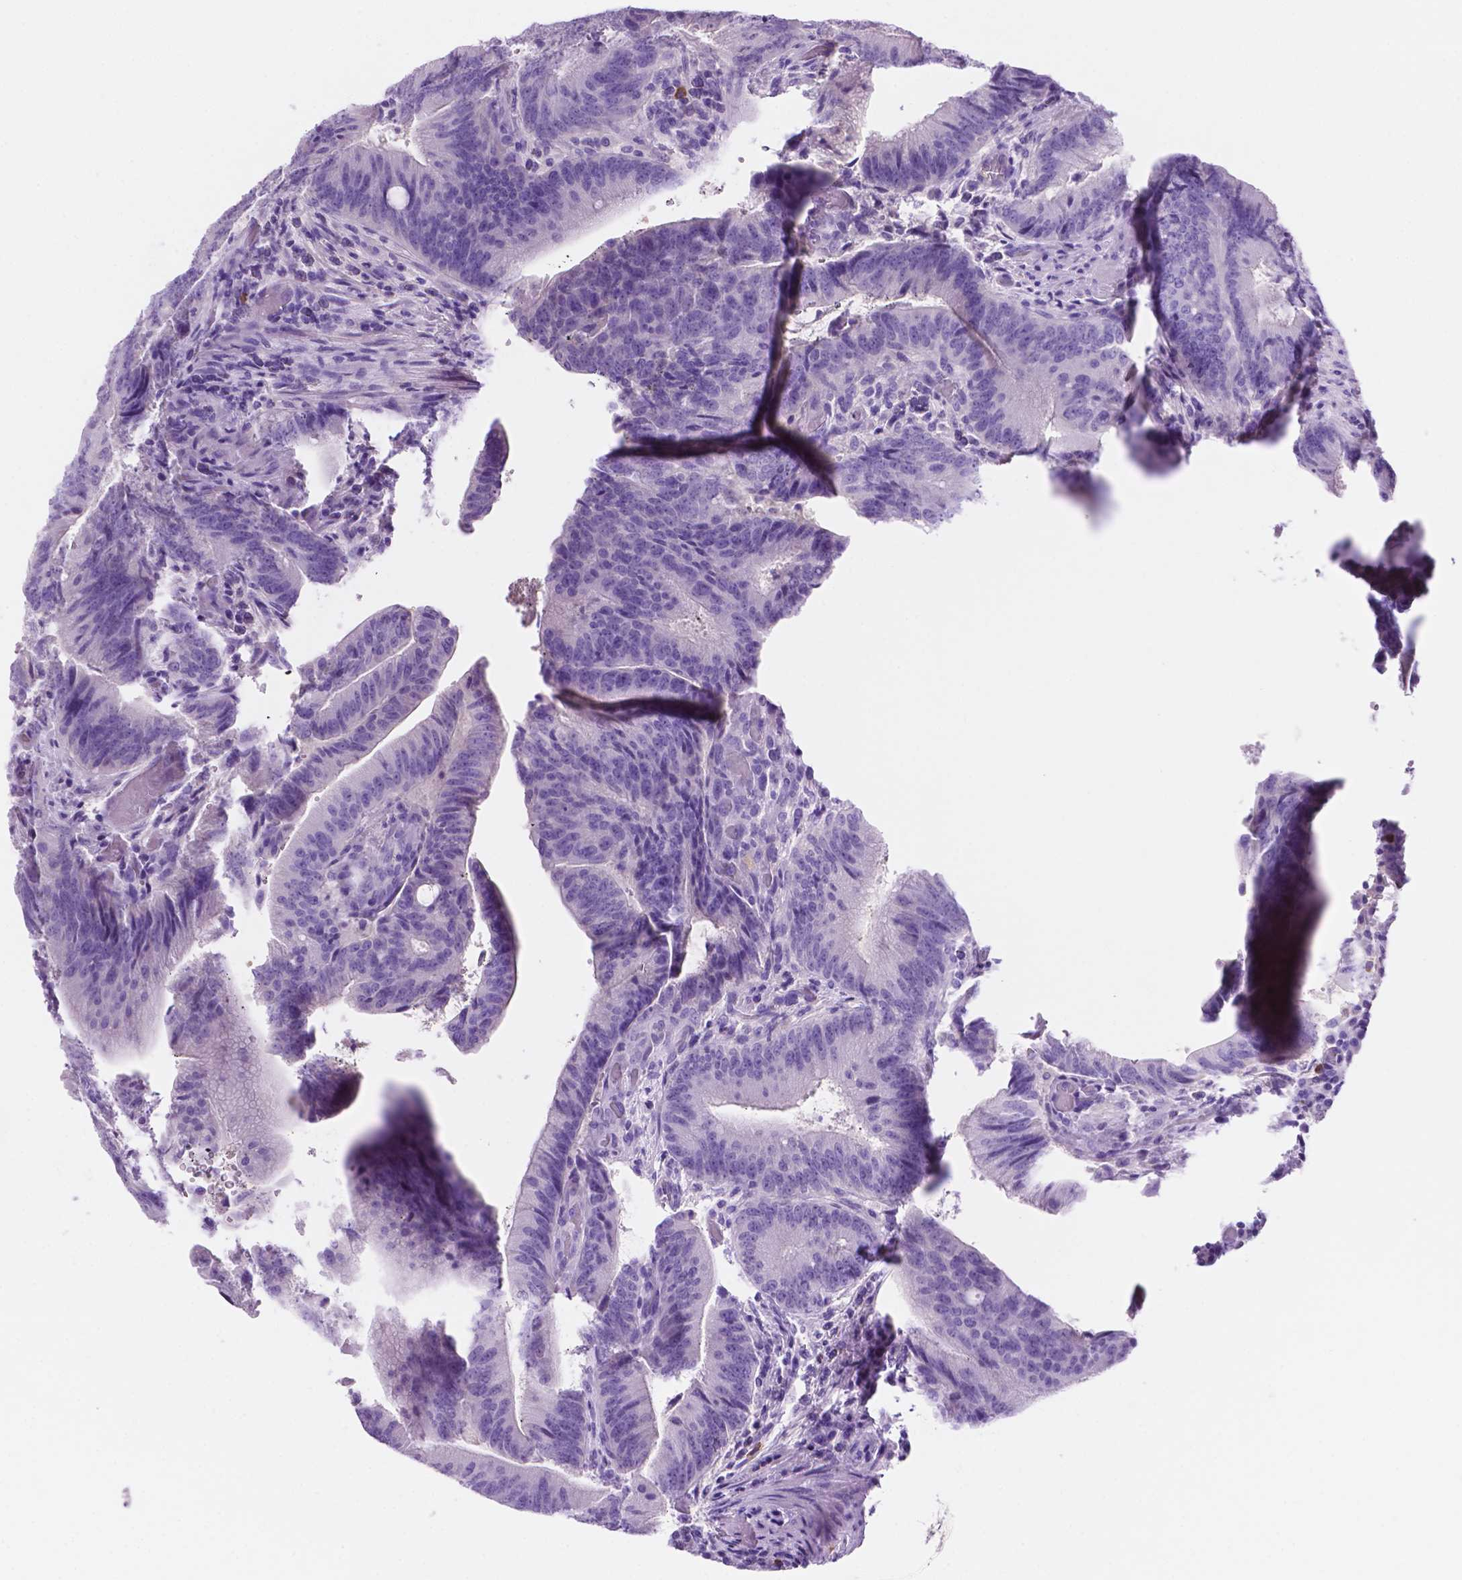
{"staining": {"intensity": "negative", "quantity": "none", "location": "none"}, "tissue": "colorectal cancer", "cell_type": "Tumor cells", "image_type": "cancer", "snomed": [{"axis": "morphology", "description": "Adenocarcinoma, NOS"}, {"axis": "topography", "description": "Colon"}], "caption": "There is no significant staining in tumor cells of colorectal cancer (adenocarcinoma).", "gene": "FOXB2", "patient": {"sex": "female", "age": 43}}